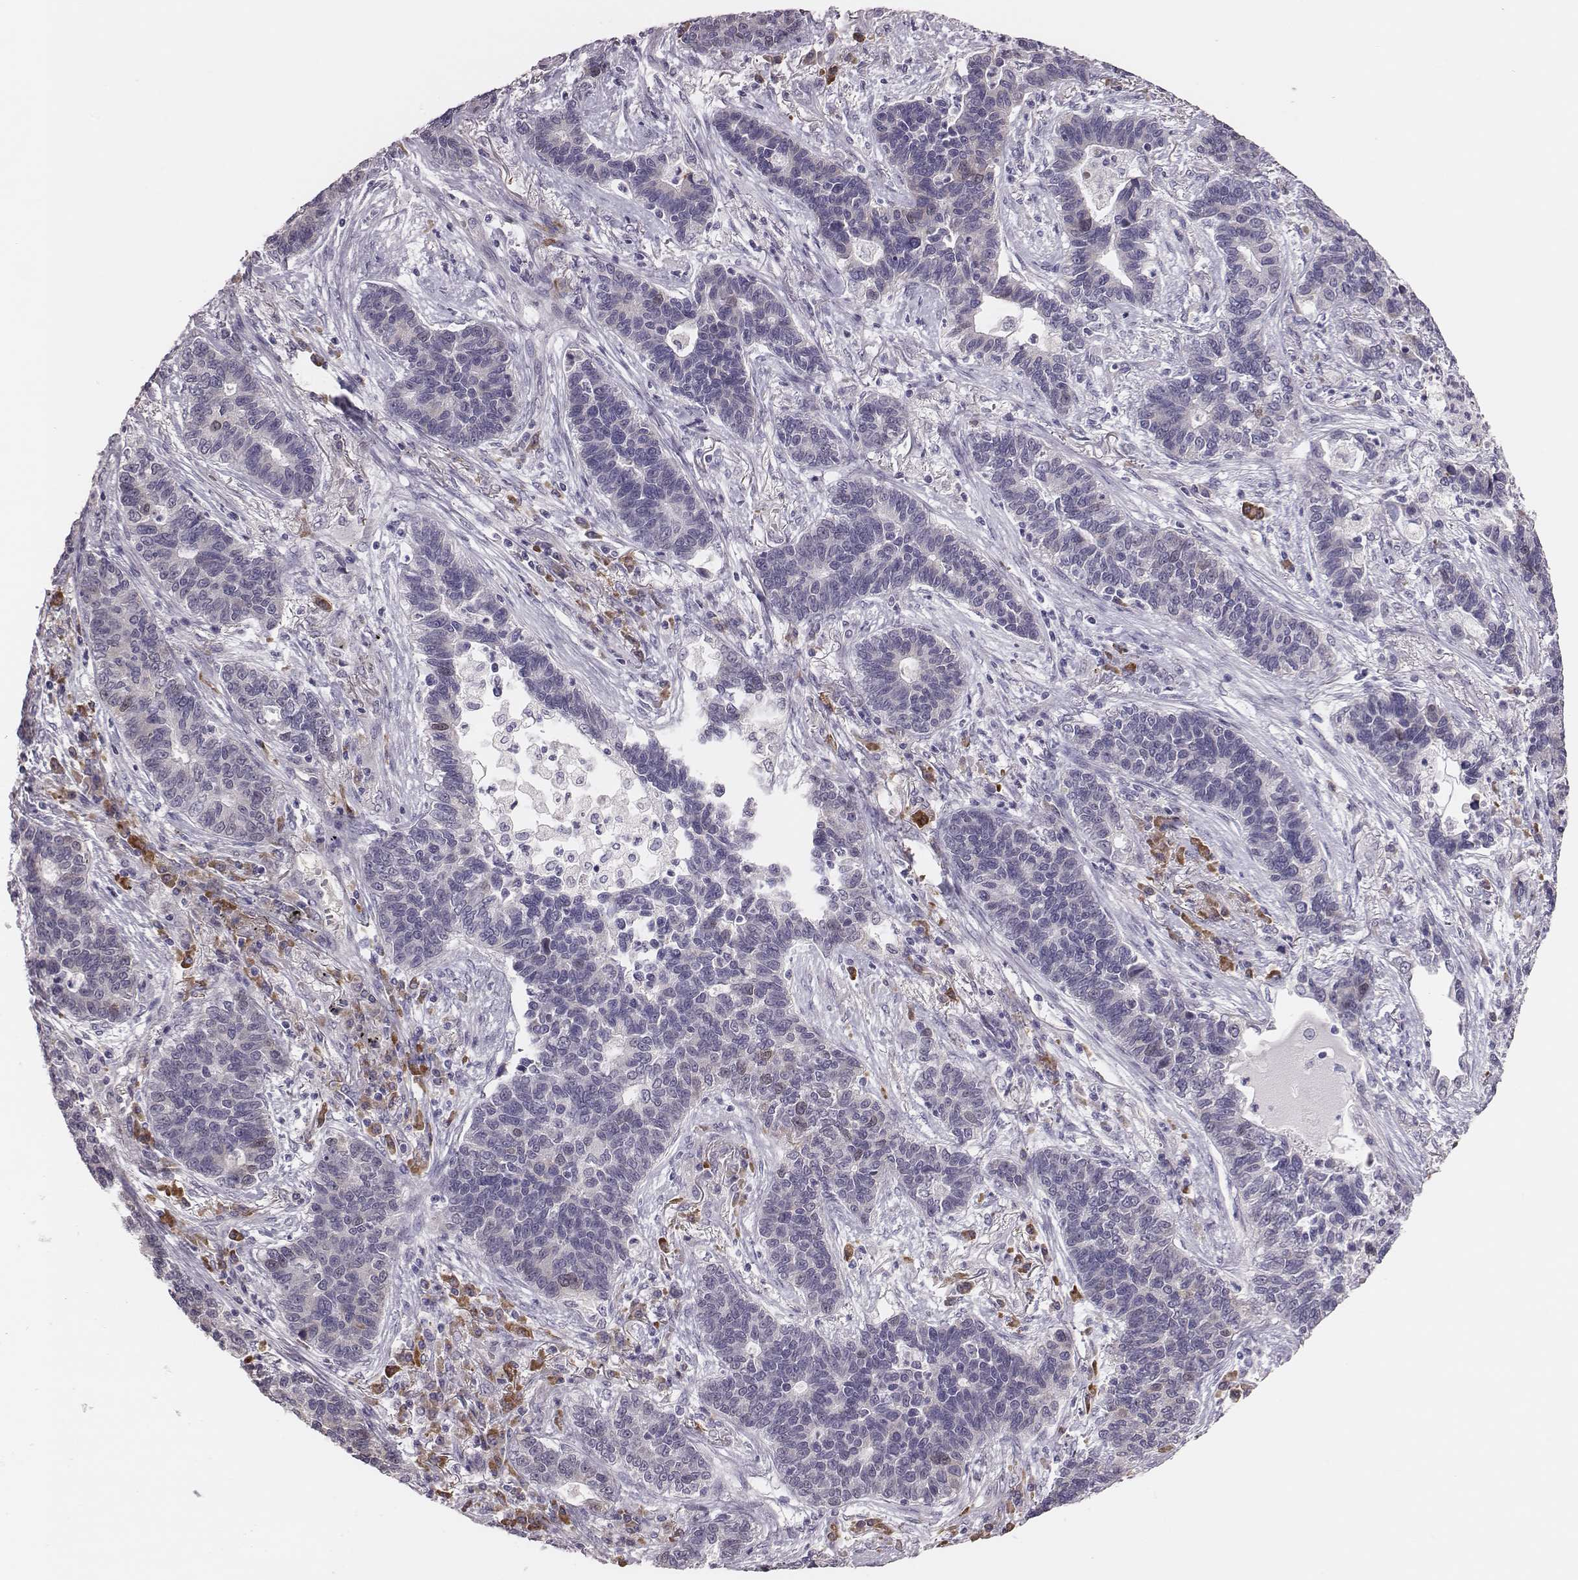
{"staining": {"intensity": "negative", "quantity": "none", "location": "none"}, "tissue": "lung cancer", "cell_type": "Tumor cells", "image_type": "cancer", "snomed": [{"axis": "morphology", "description": "Adenocarcinoma, NOS"}, {"axis": "topography", "description": "Lung"}], "caption": "Tumor cells show no significant positivity in lung cancer.", "gene": "PBK", "patient": {"sex": "female", "age": 57}}